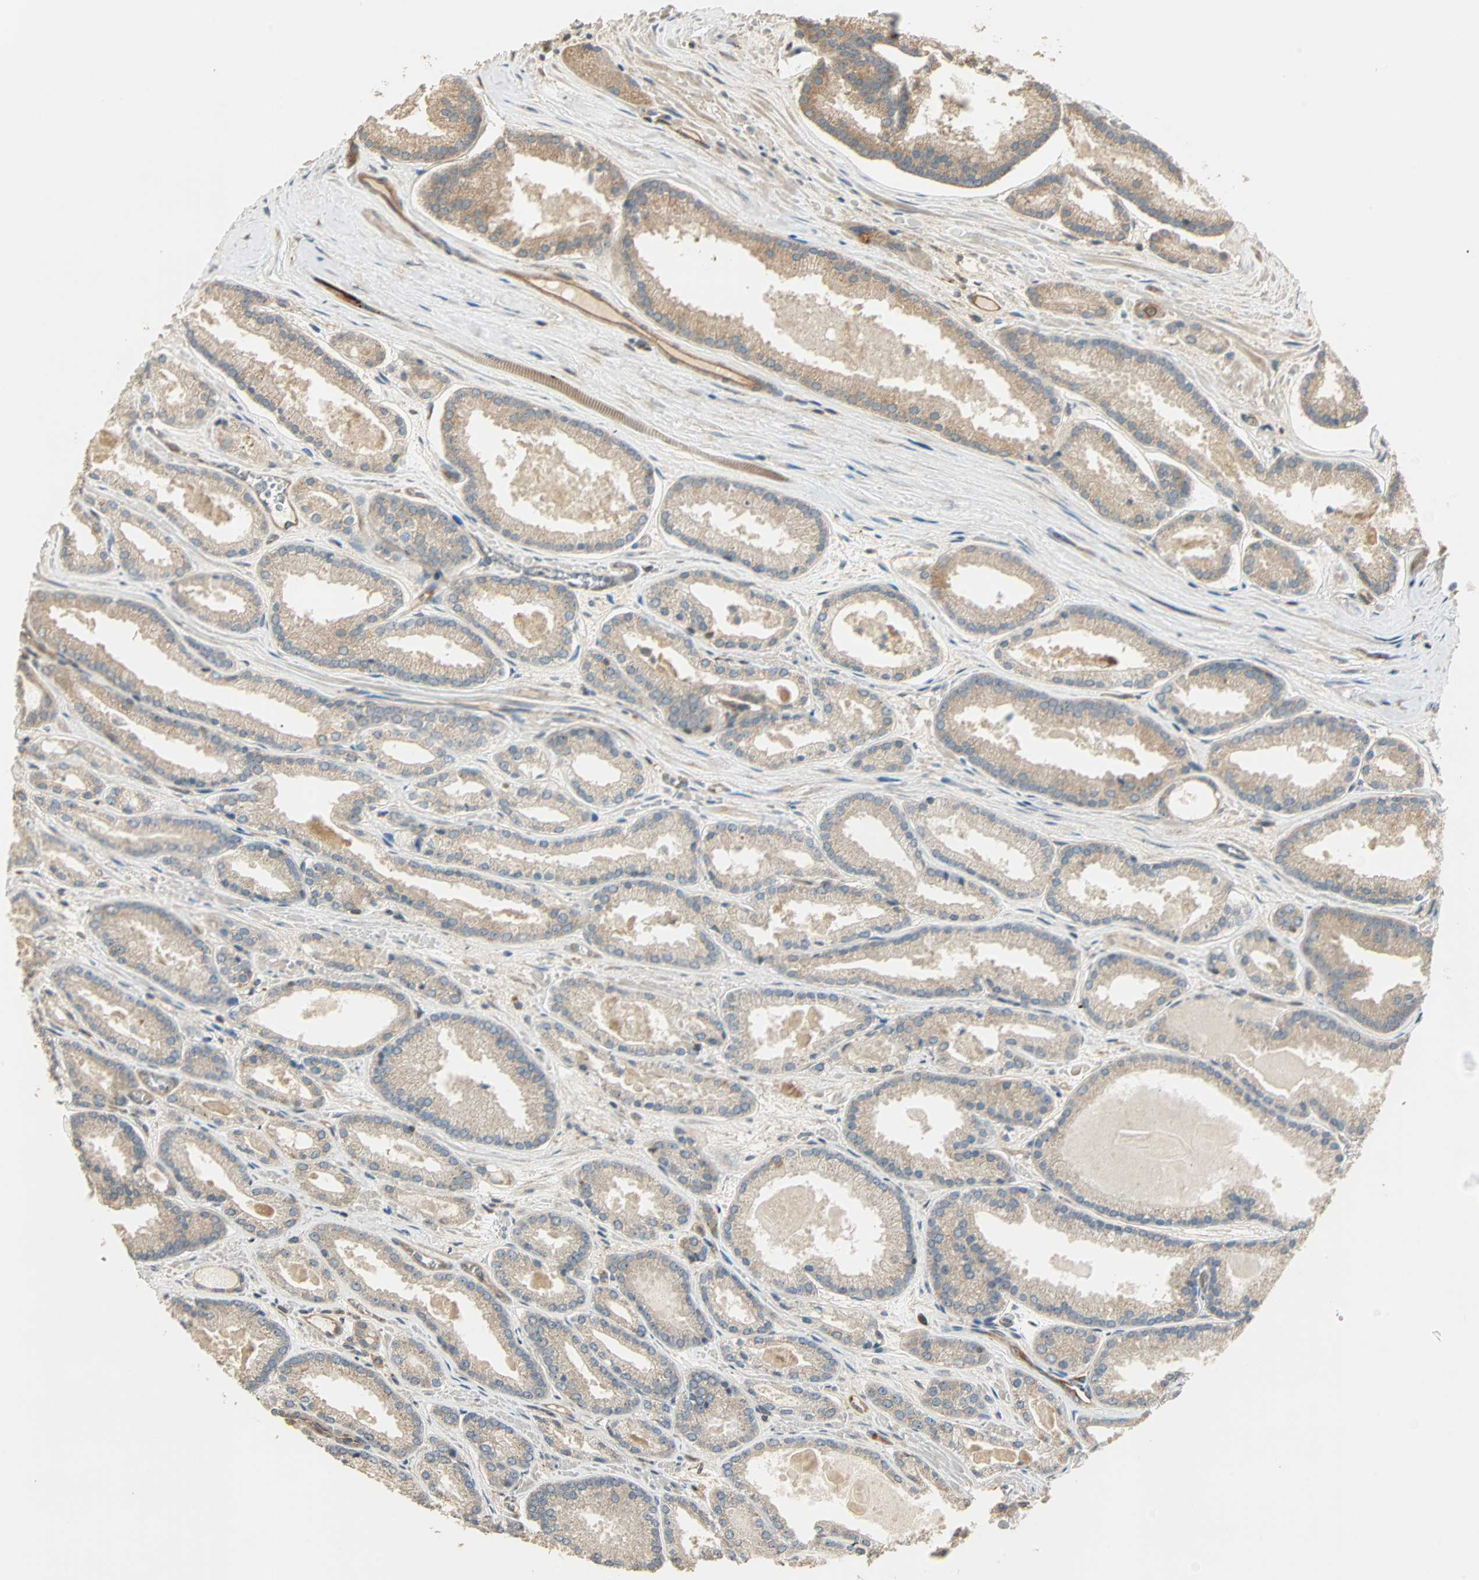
{"staining": {"intensity": "weak", "quantity": "25%-75%", "location": "cytoplasmic/membranous"}, "tissue": "prostate cancer", "cell_type": "Tumor cells", "image_type": "cancer", "snomed": [{"axis": "morphology", "description": "Adenocarcinoma, Low grade"}, {"axis": "topography", "description": "Prostate"}], "caption": "Human low-grade adenocarcinoma (prostate) stained with a brown dye exhibits weak cytoplasmic/membranous positive staining in about 25%-75% of tumor cells.", "gene": "GALK1", "patient": {"sex": "male", "age": 59}}